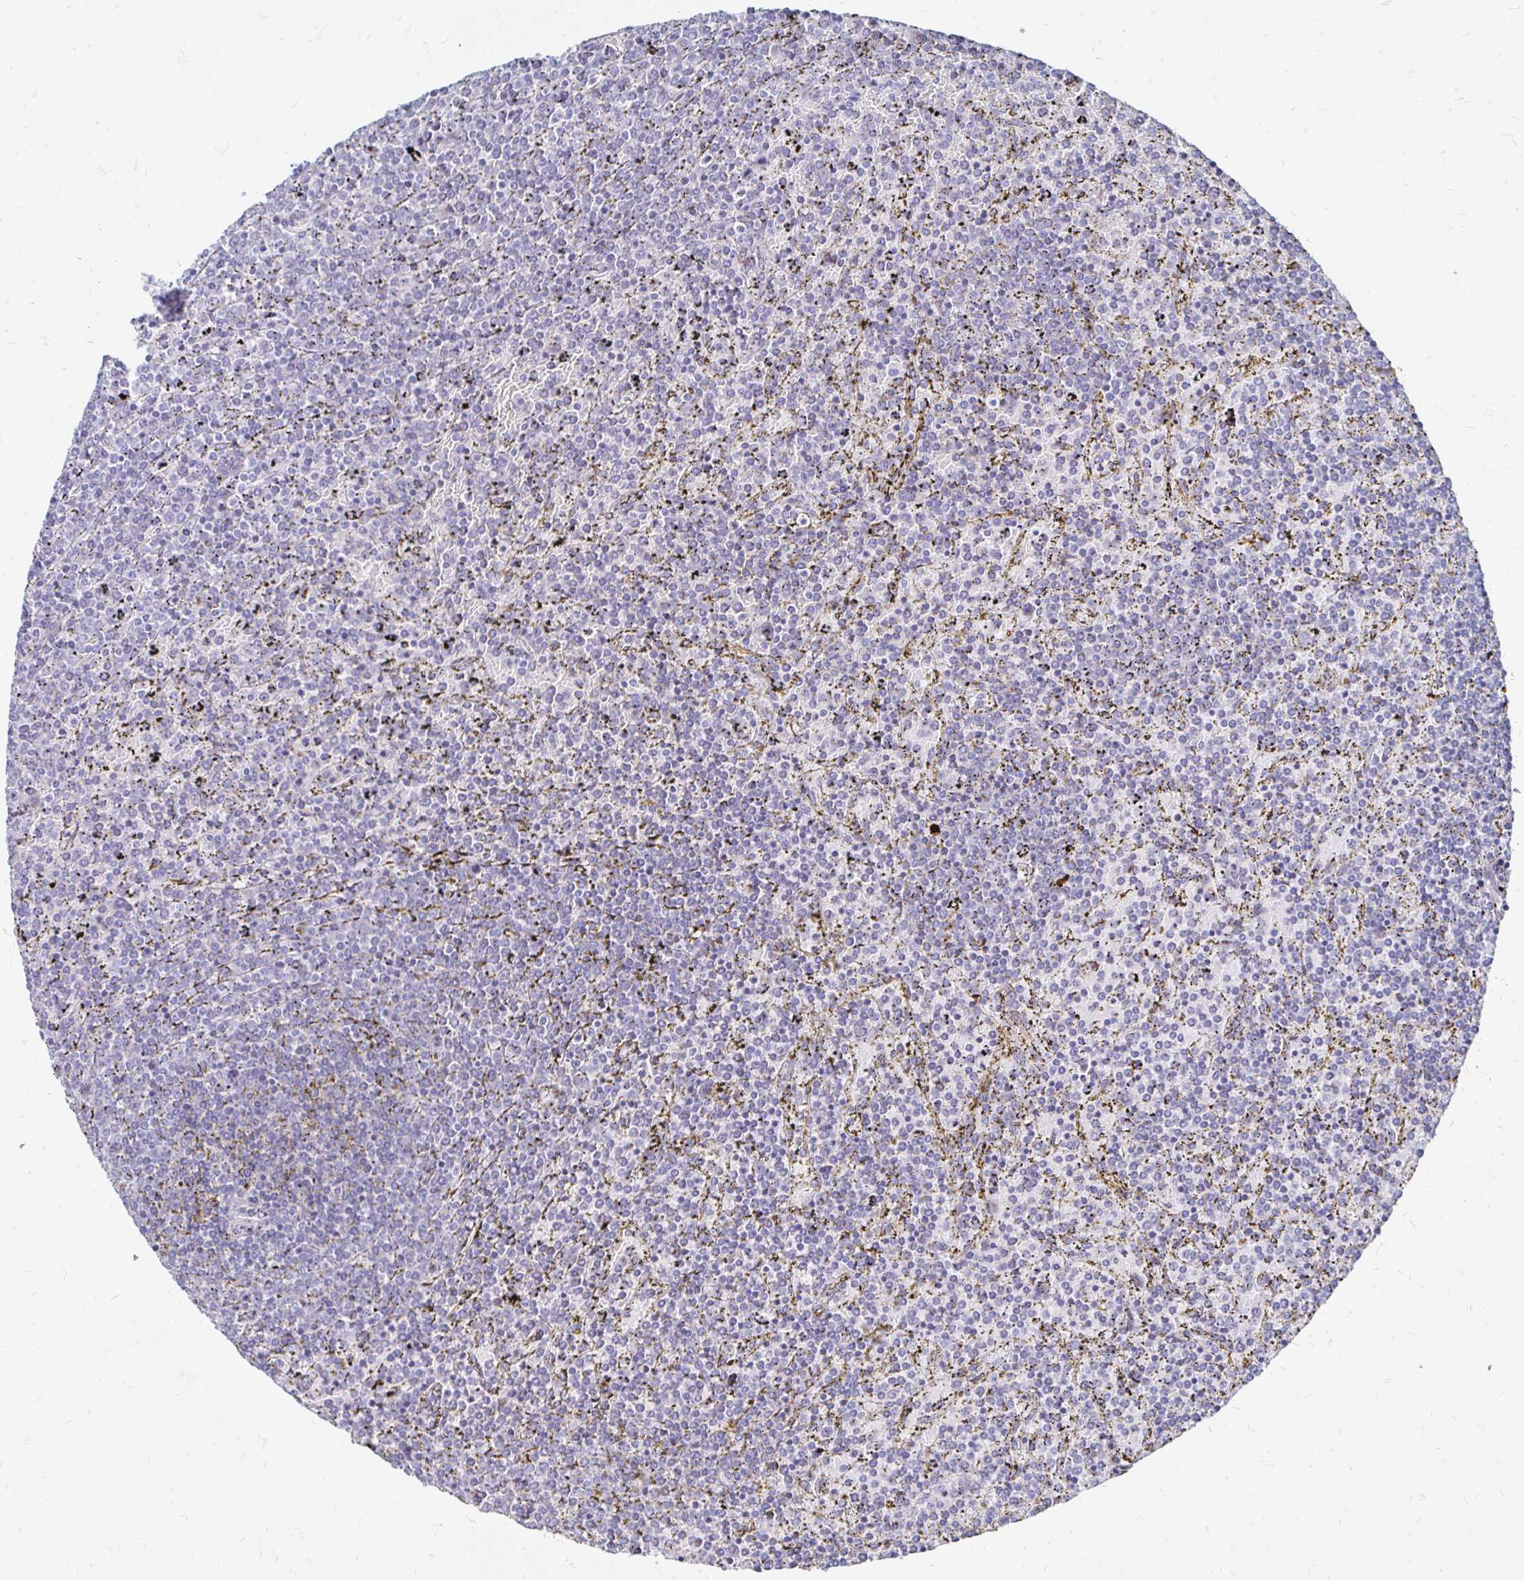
{"staining": {"intensity": "negative", "quantity": "none", "location": "none"}, "tissue": "lymphoma", "cell_type": "Tumor cells", "image_type": "cancer", "snomed": [{"axis": "morphology", "description": "Malignant lymphoma, non-Hodgkin's type, Low grade"}, {"axis": "topography", "description": "Spleen"}], "caption": "DAB immunohistochemical staining of low-grade malignant lymphoma, non-Hodgkin's type shows no significant expression in tumor cells. Nuclei are stained in blue.", "gene": "PAGE4", "patient": {"sex": "female", "age": 77}}